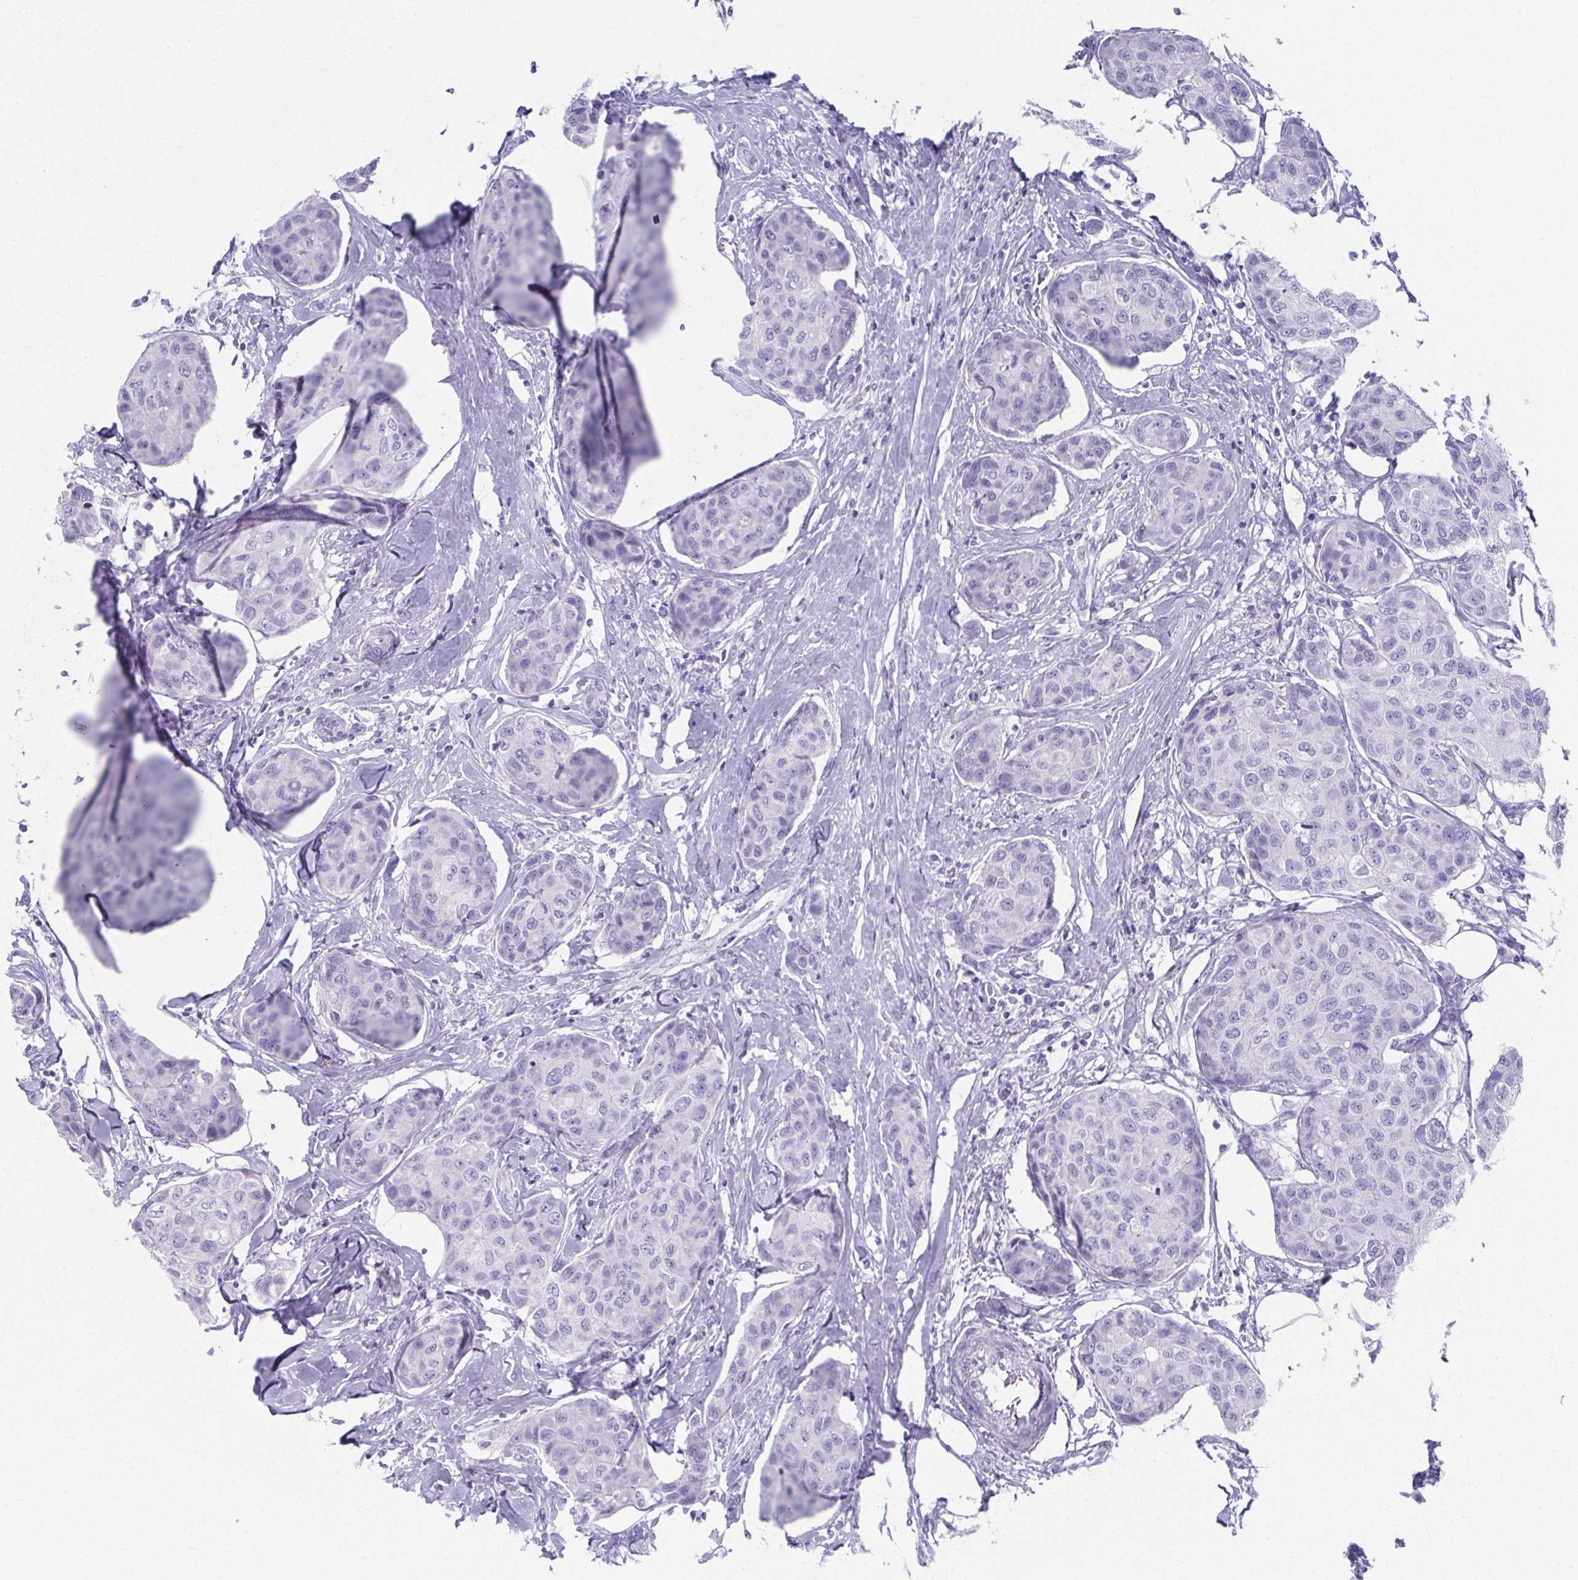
{"staining": {"intensity": "negative", "quantity": "none", "location": "none"}, "tissue": "breast cancer", "cell_type": "Tumor cells", "image_type": "cancer", "snomed": [{"axis": "morphology", "description": "Duct carcinoma"}, {"axis": "topography", "description": "Breast"}], "caption": "This is a micrograph of immunohistochemistry staining of intraductal carcinoma (breast), which shows no positivity in tumor cells.", "gene": "GHRL", "patient": {"sex": "female", "age": 80}}